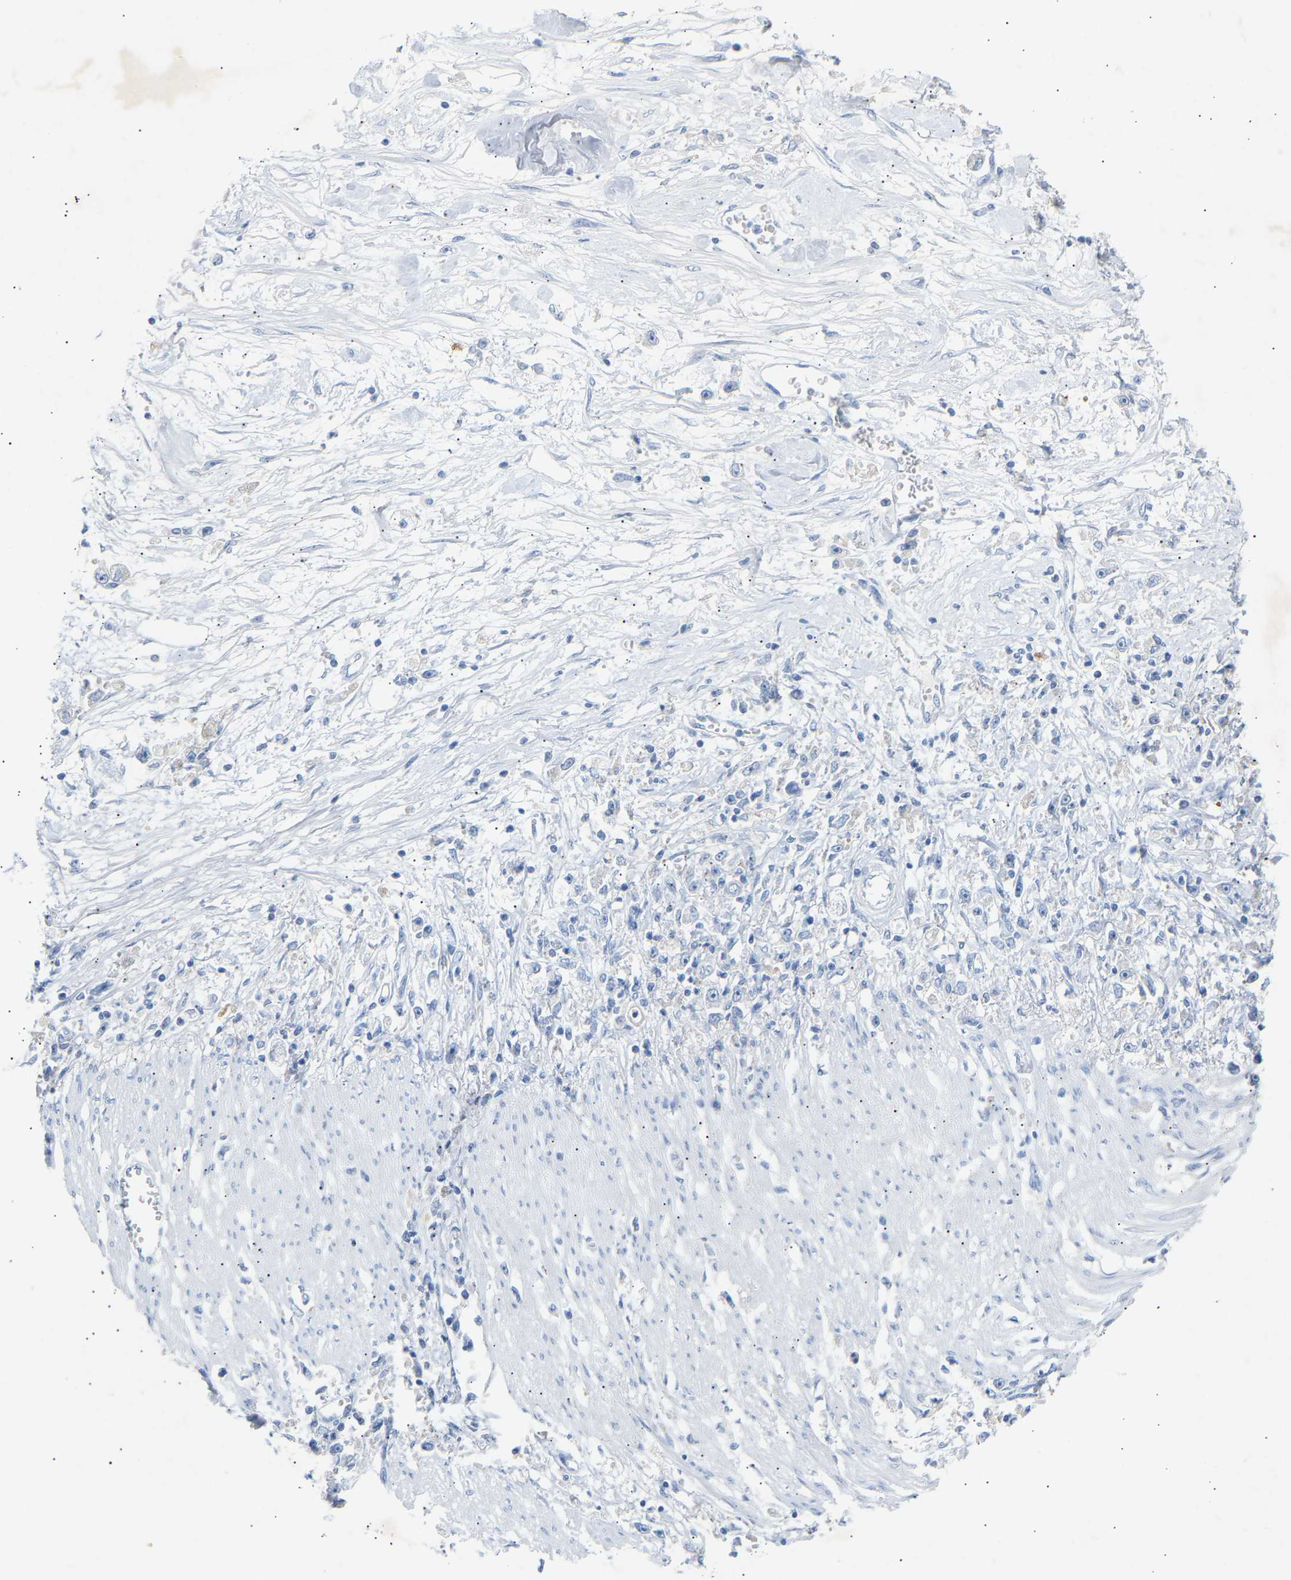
{"staining": {"intensity": "negative", "quantity": "none", "location": "none"}, "tissue": "stomach cancer", "cell_type": "Tumor cells", "image_type": "cancer", "snomed": [{"axis": "morphology", "description": "Adenocarcinoma, NOS"}, {"axis": "topography", "description": "Stomach"}], "caption": "Tumor cells show no significant positivity in adenocarcinoma (stomach).", "gene": "PEX1", "patient": {"sex": "female", "age": 59}}